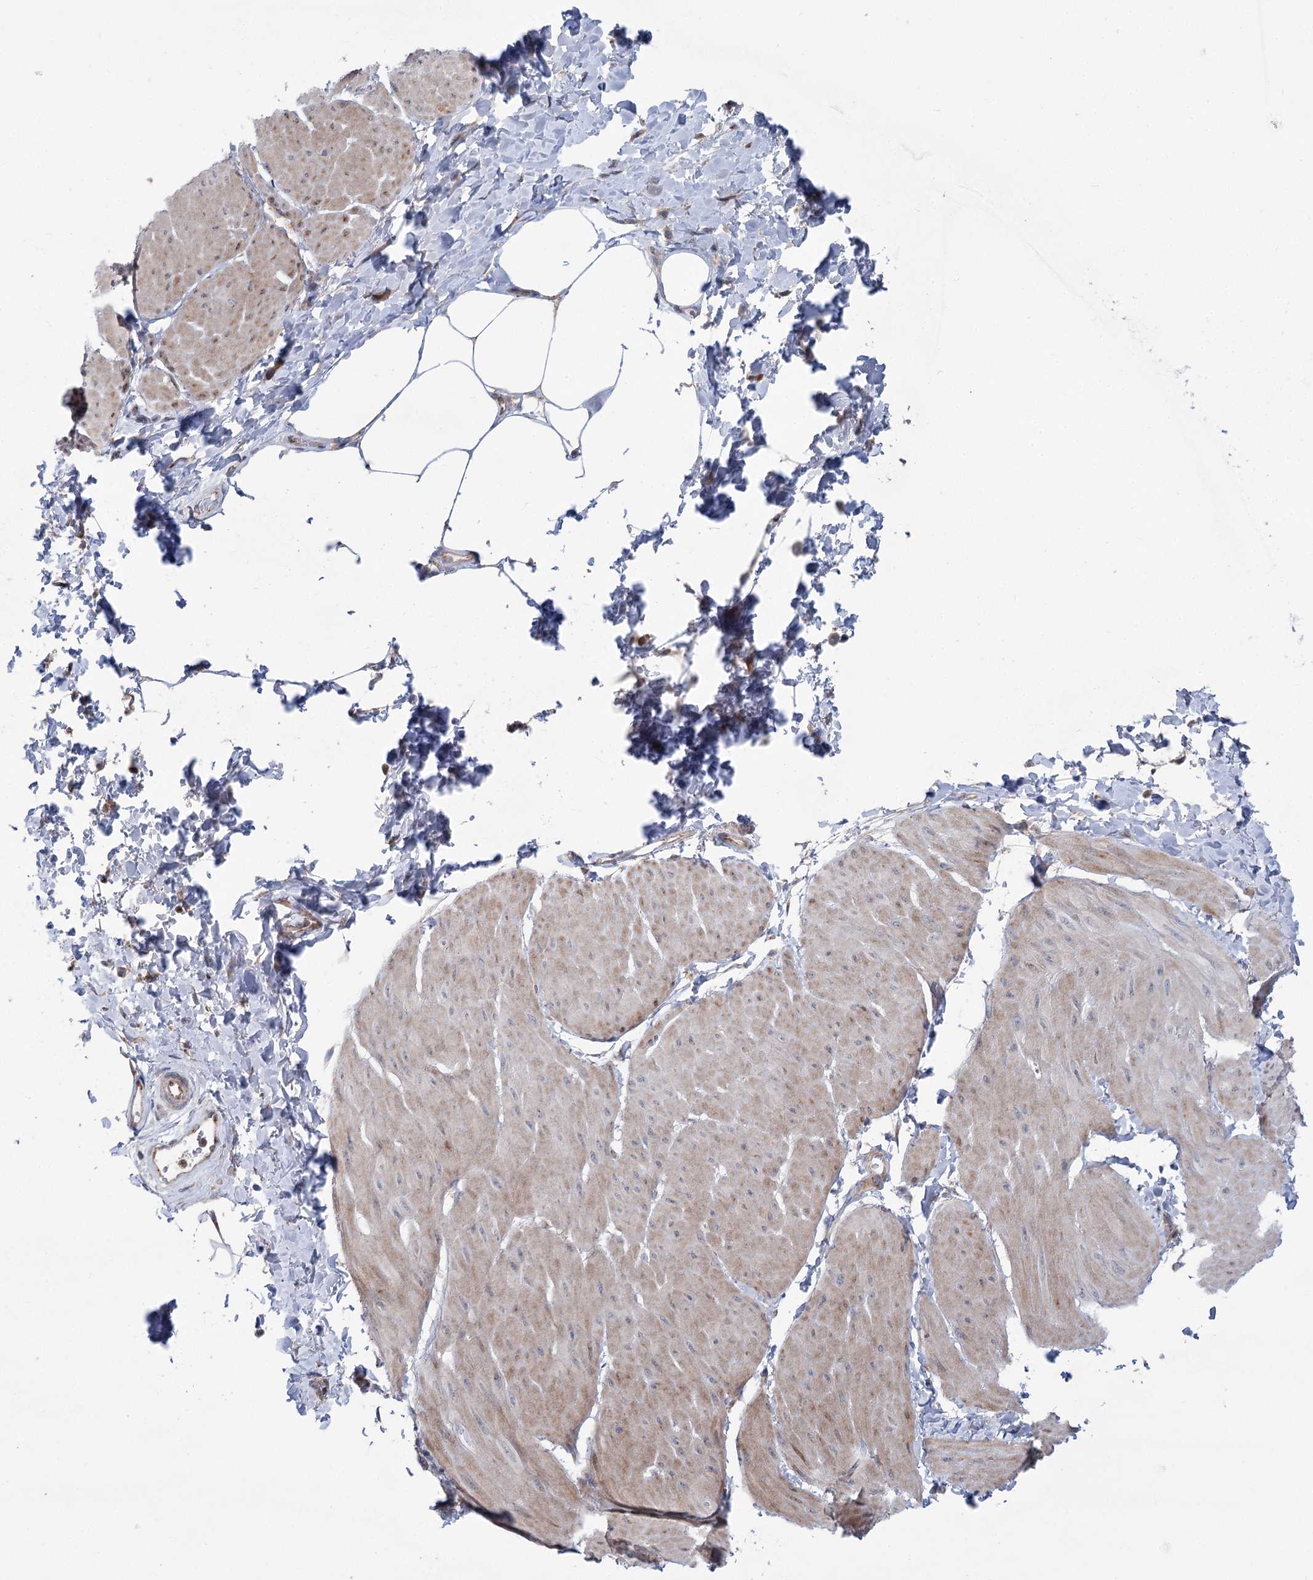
{"staining": {"intensity": "weak", "quantity": ">75%", "location": "cytoplasmic/membranous"}, "tissue": "smooth muscle", "cell_type": "Smooth muscle cells", "image_type": "normal", "snomed": [{"axis": "morphology", "description": "Urothelial carcinoma, High grade"}, {"axis": "topography", "description": "Urinary bladder"}], "caption": "This is a micrograph of IHC staining of normal smooth muscle, which shows weak expression in the cytoplasmic/membranous of smooth muscle cells.", "gene": "SCN11A", "patient": {"sex": "male", "age": 46}}